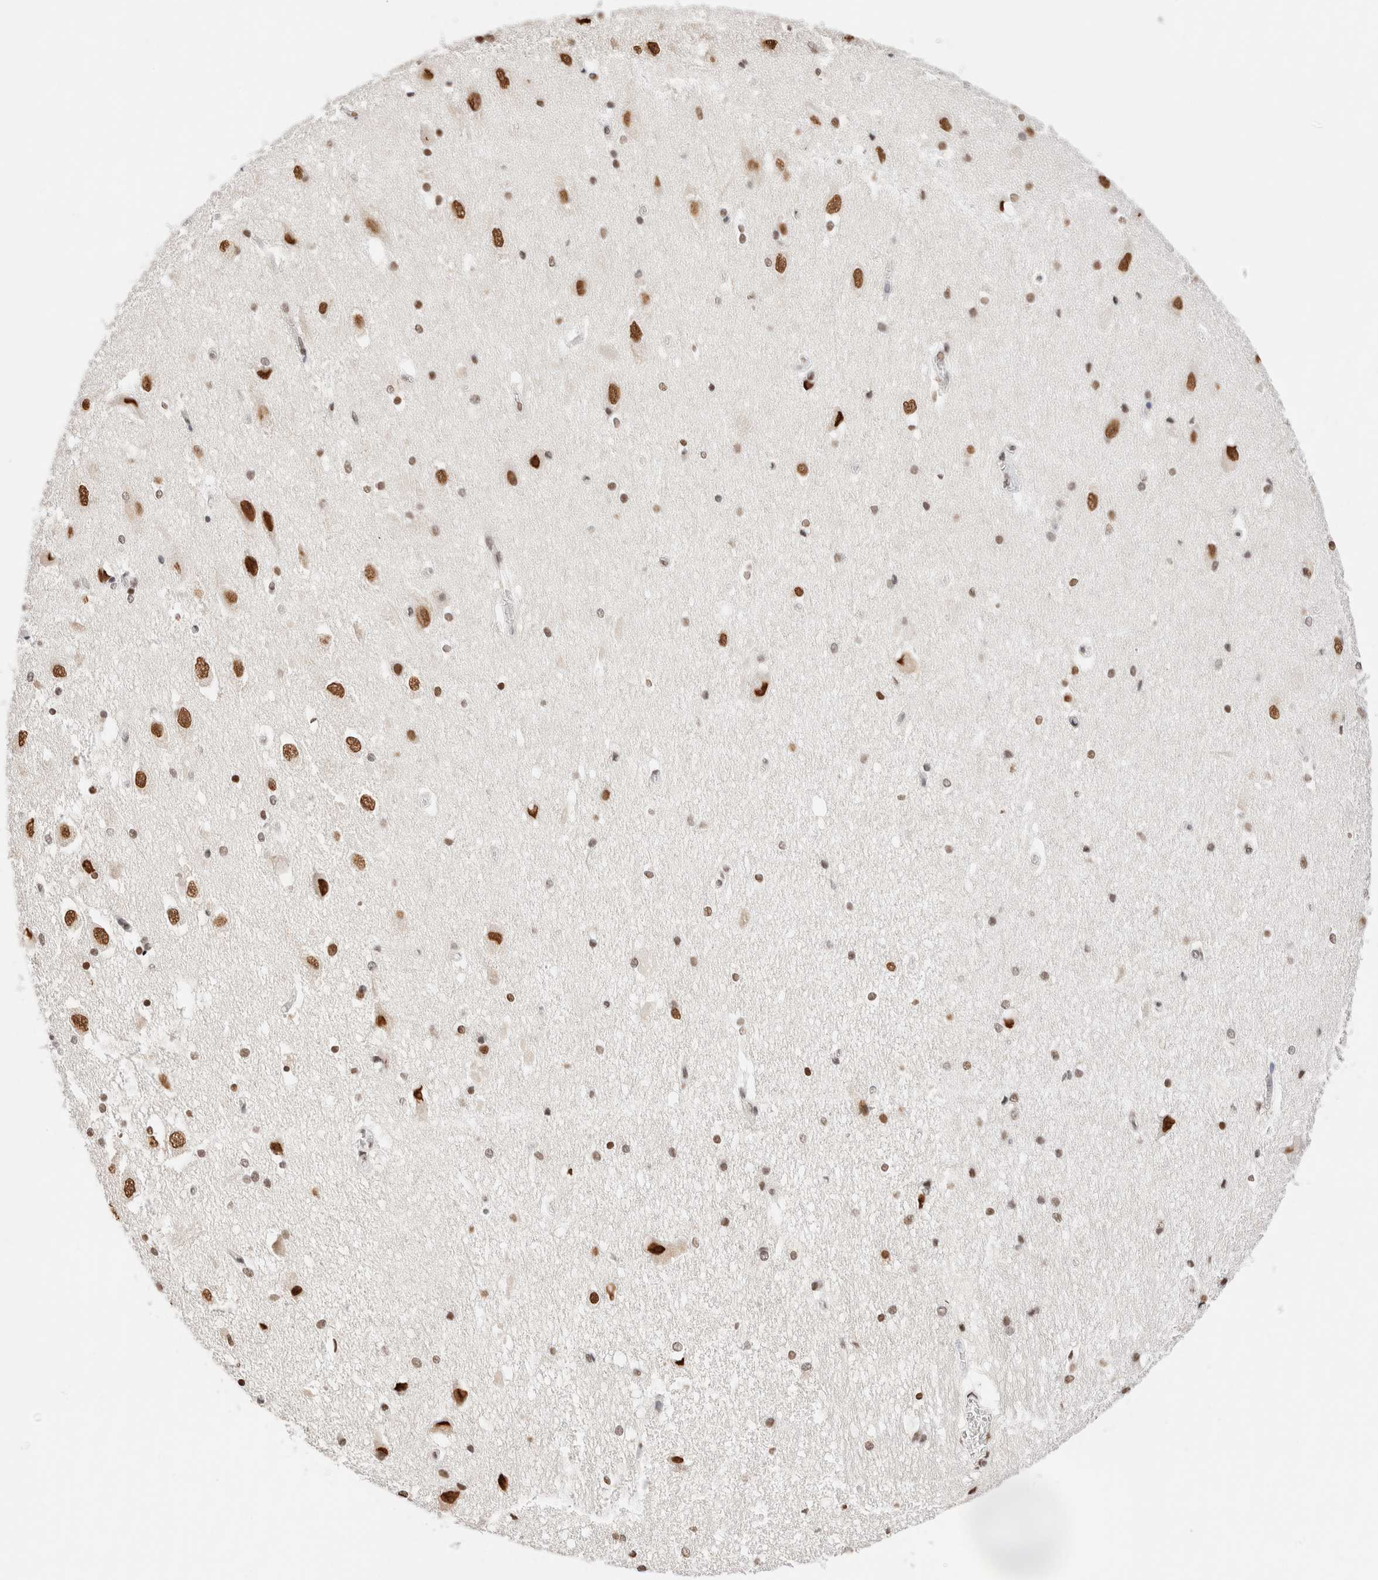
{"staining": {"intensity": "moderate", "quantity": "25%-75%", "location": "nuclear"}, "tissue": "hippocampus", "cell_type": "Glial cells", "image_type": "normal", "snomed": [{"axis": "morphology", "description": "Normal tissue, NOS"}, {"axis": "topography", "description": "Hippocampus"}], "caption": "Glial cells demonstrate medium levels of moderate nuclear staining in approximately 25%-75% of cells in unremarkable human hippocampus.", "gene": "SUPT3H", "patient": {"sex": "female", "age": 19}}